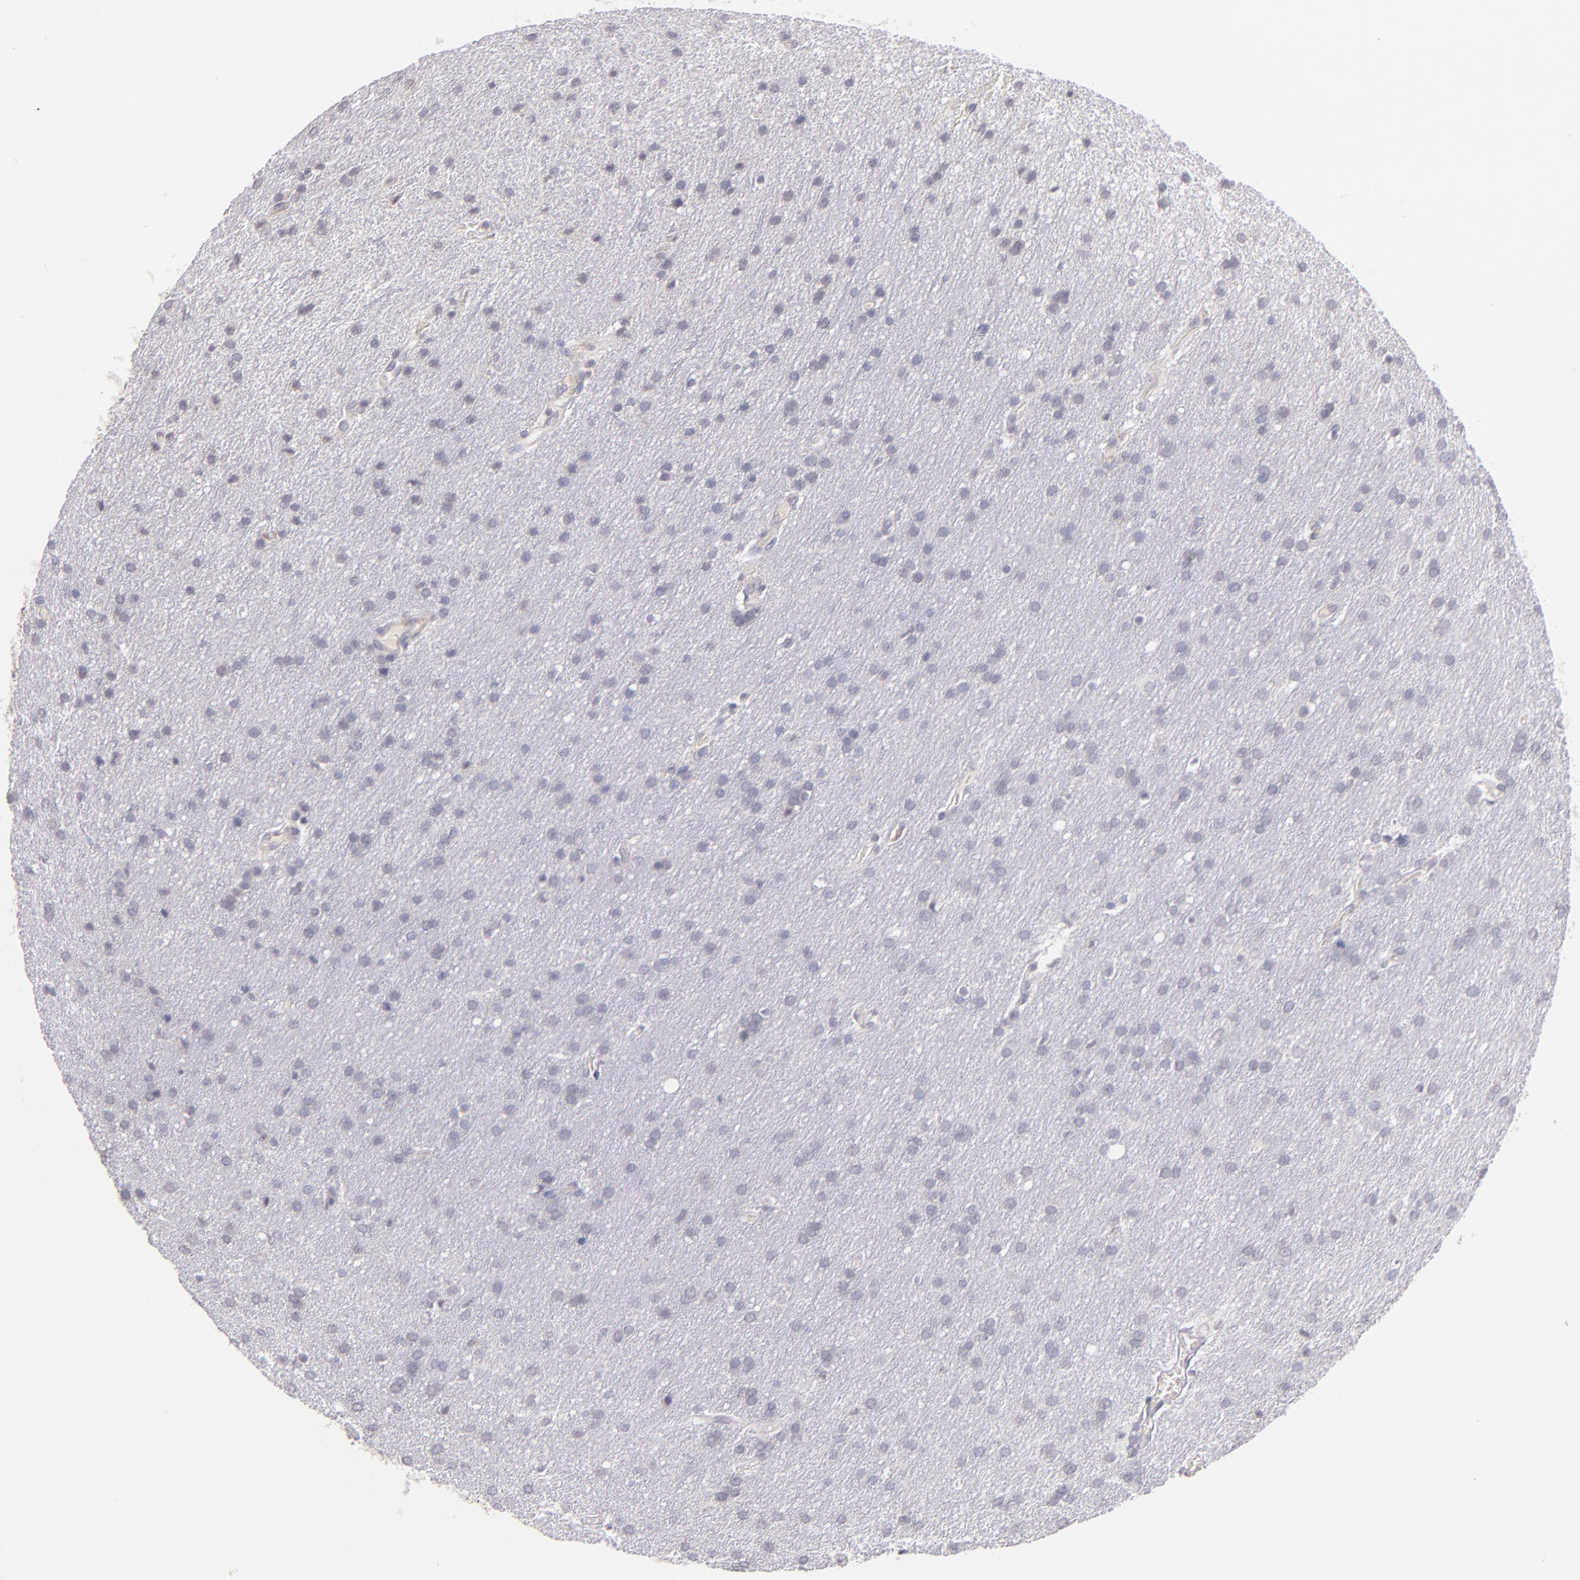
{"staining": {"intensity": "negative", "quantity": "none", "location": "none"}, "tissue": "glioma", "cell_type": "Tumor cells", "image_type": "cancer", "snomed": [{"axis": "morphology", "description": "Glioma, malignant, Low grade"}, {"axis": "topography", "description": "Brain"}], "caption": "High power microscopy photomicrograph of an immunohistochemistry image of glioma, revealing no significant positivity in tumor cells.", "gene": "THBD", "patient": {"sex": "female", "age": 32}}